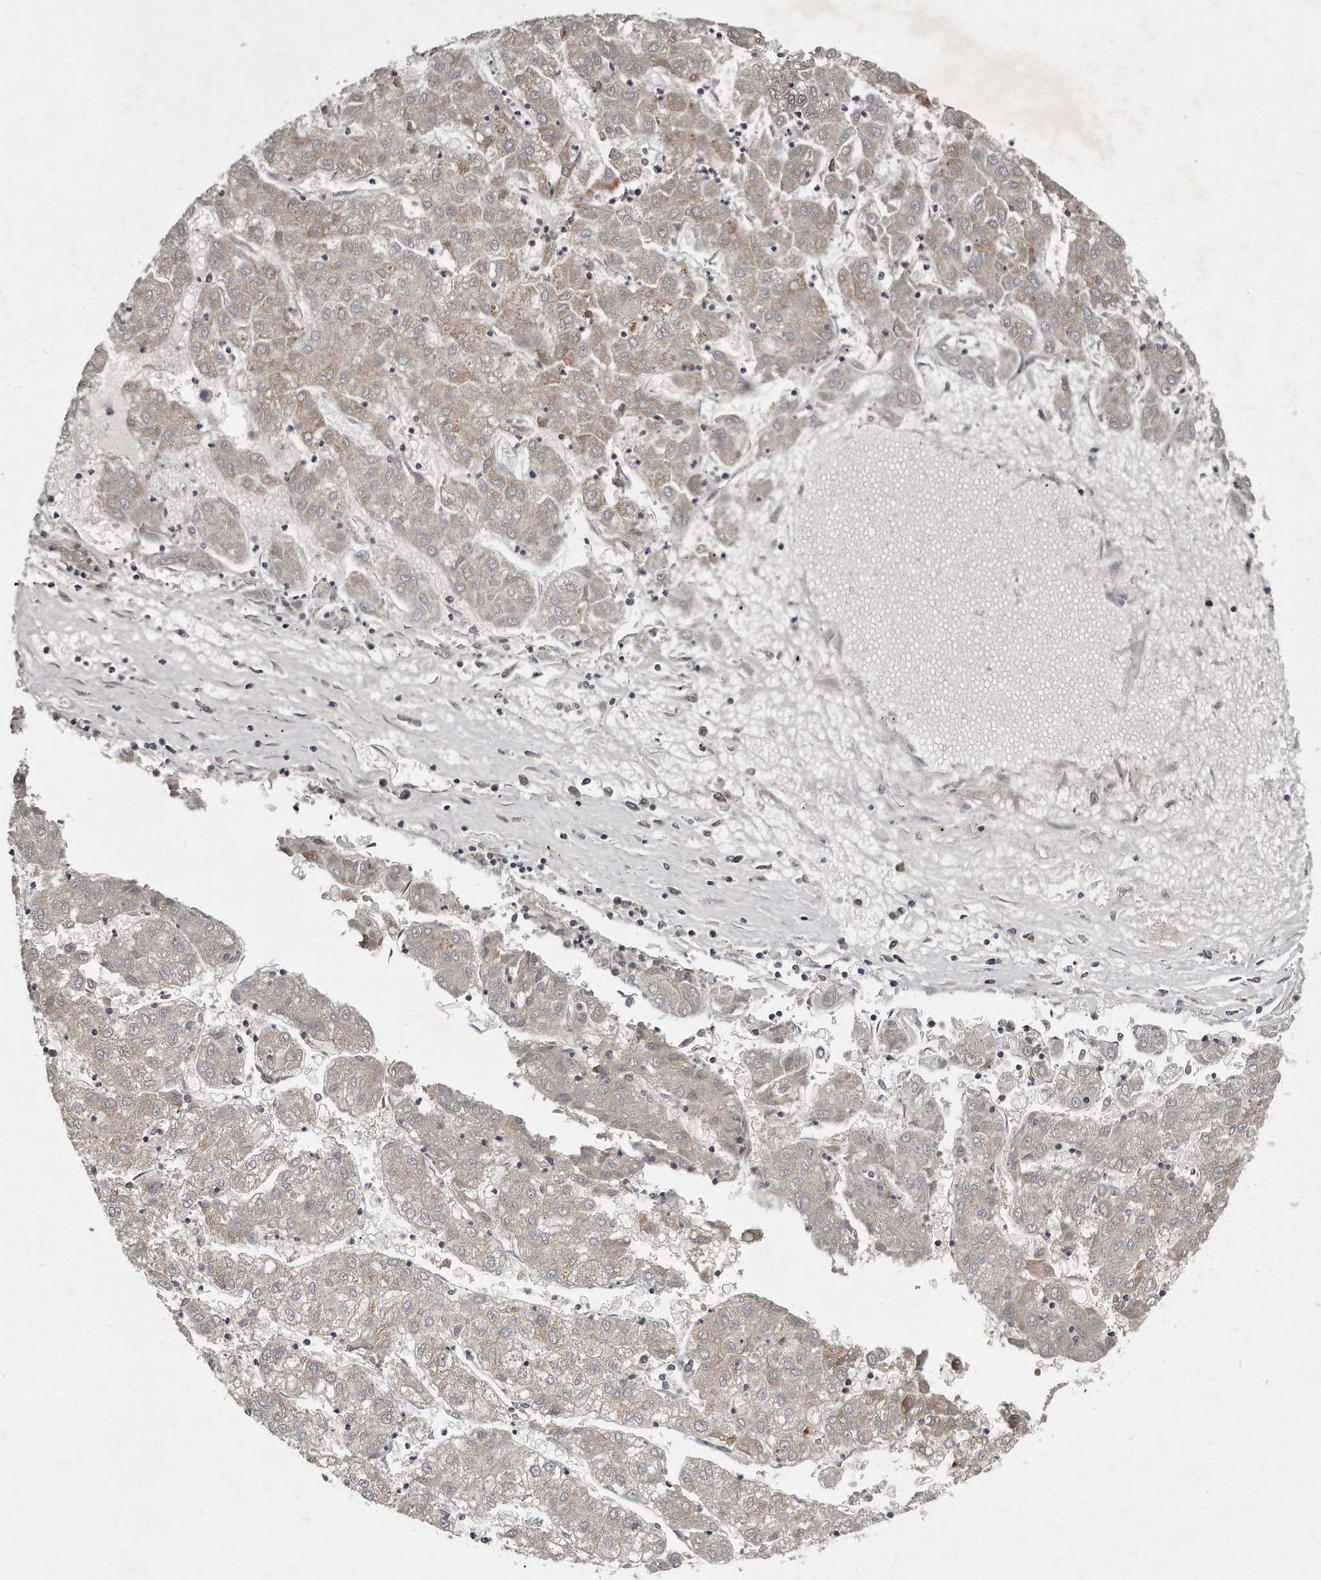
{"staining": {"intensity": "weak", "quantity": "25%-75%", "location": "cytoplasmic/membranous"}, "tissue": "liver cancer", "cell_type": "Tumor cells", "image_type": "cancer", "snomed": [{"axis": "morphology", "description": "Carcinoma, Hepatocellular, NOS"}, {"axis": "topography", "description": "Liver"}], "caption": "The histopathology image demonstrates staining of hepatocellular carcinoma (liver), revealing weak cytoplasmic/membranous protein staining (brown color) within tumor cells.", "gene": "TECR", "patient": {"sex": "male", "age": 72}}